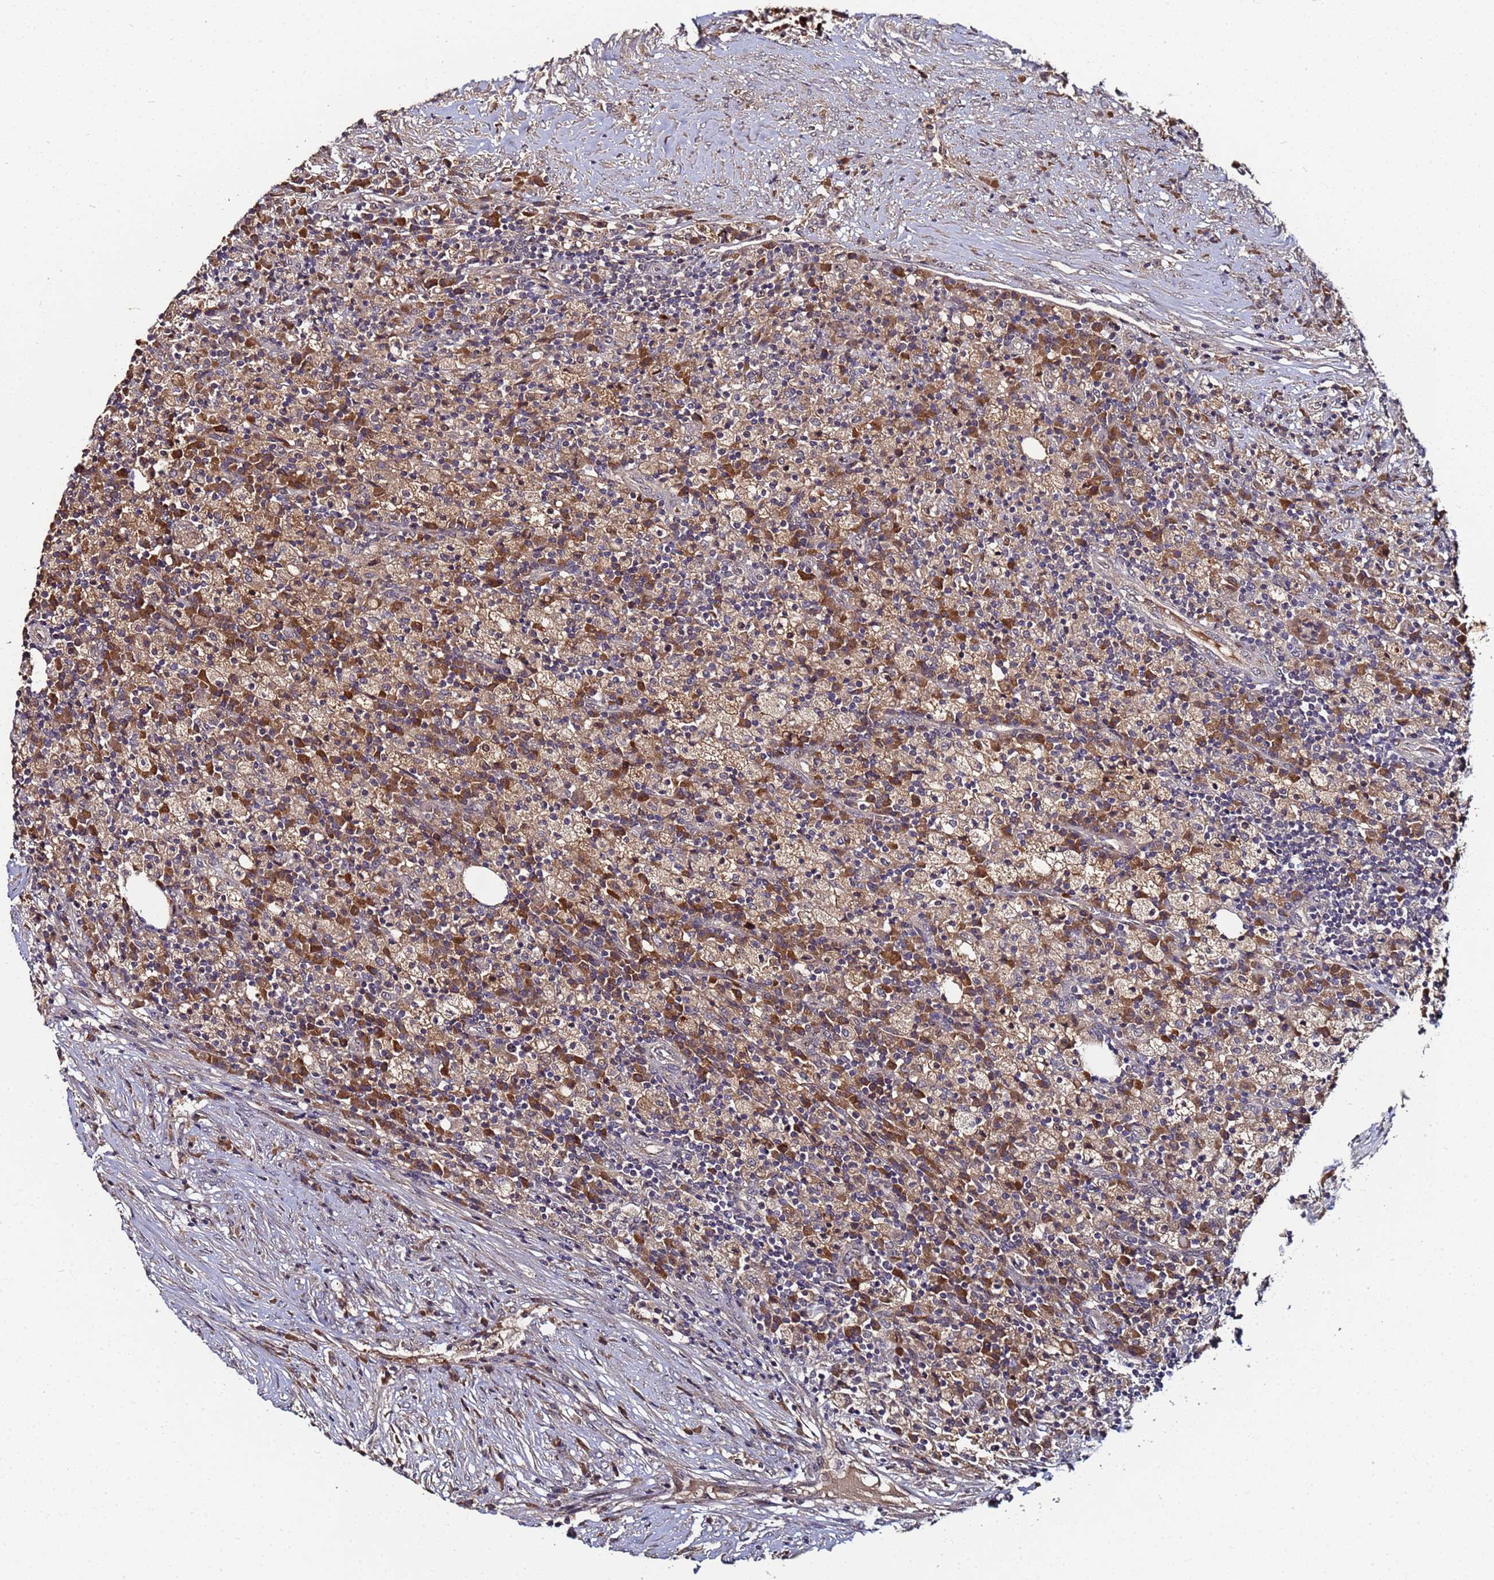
{"staining": {"intensity": "moderate", "quantity": "25%-75%", "location": "cytoplasmic/membranous"}, "tissue": "colorectal cancer", "cell_type": "Tumor cells", "image_type": "cancer", "snomed": [{"axis": "morphology", "description": "Adenocarcinoma, NOS"}, {"axis": "topography", "description": "Colon"}], "caption": "Human colorectal cancer stained with a brown dye shows moderate cytoplasmic/membranous positive expression in about 25%-75% of tumor cells.", "gene": "OSER1", "patient": {"sex": "male", "age": 83}}